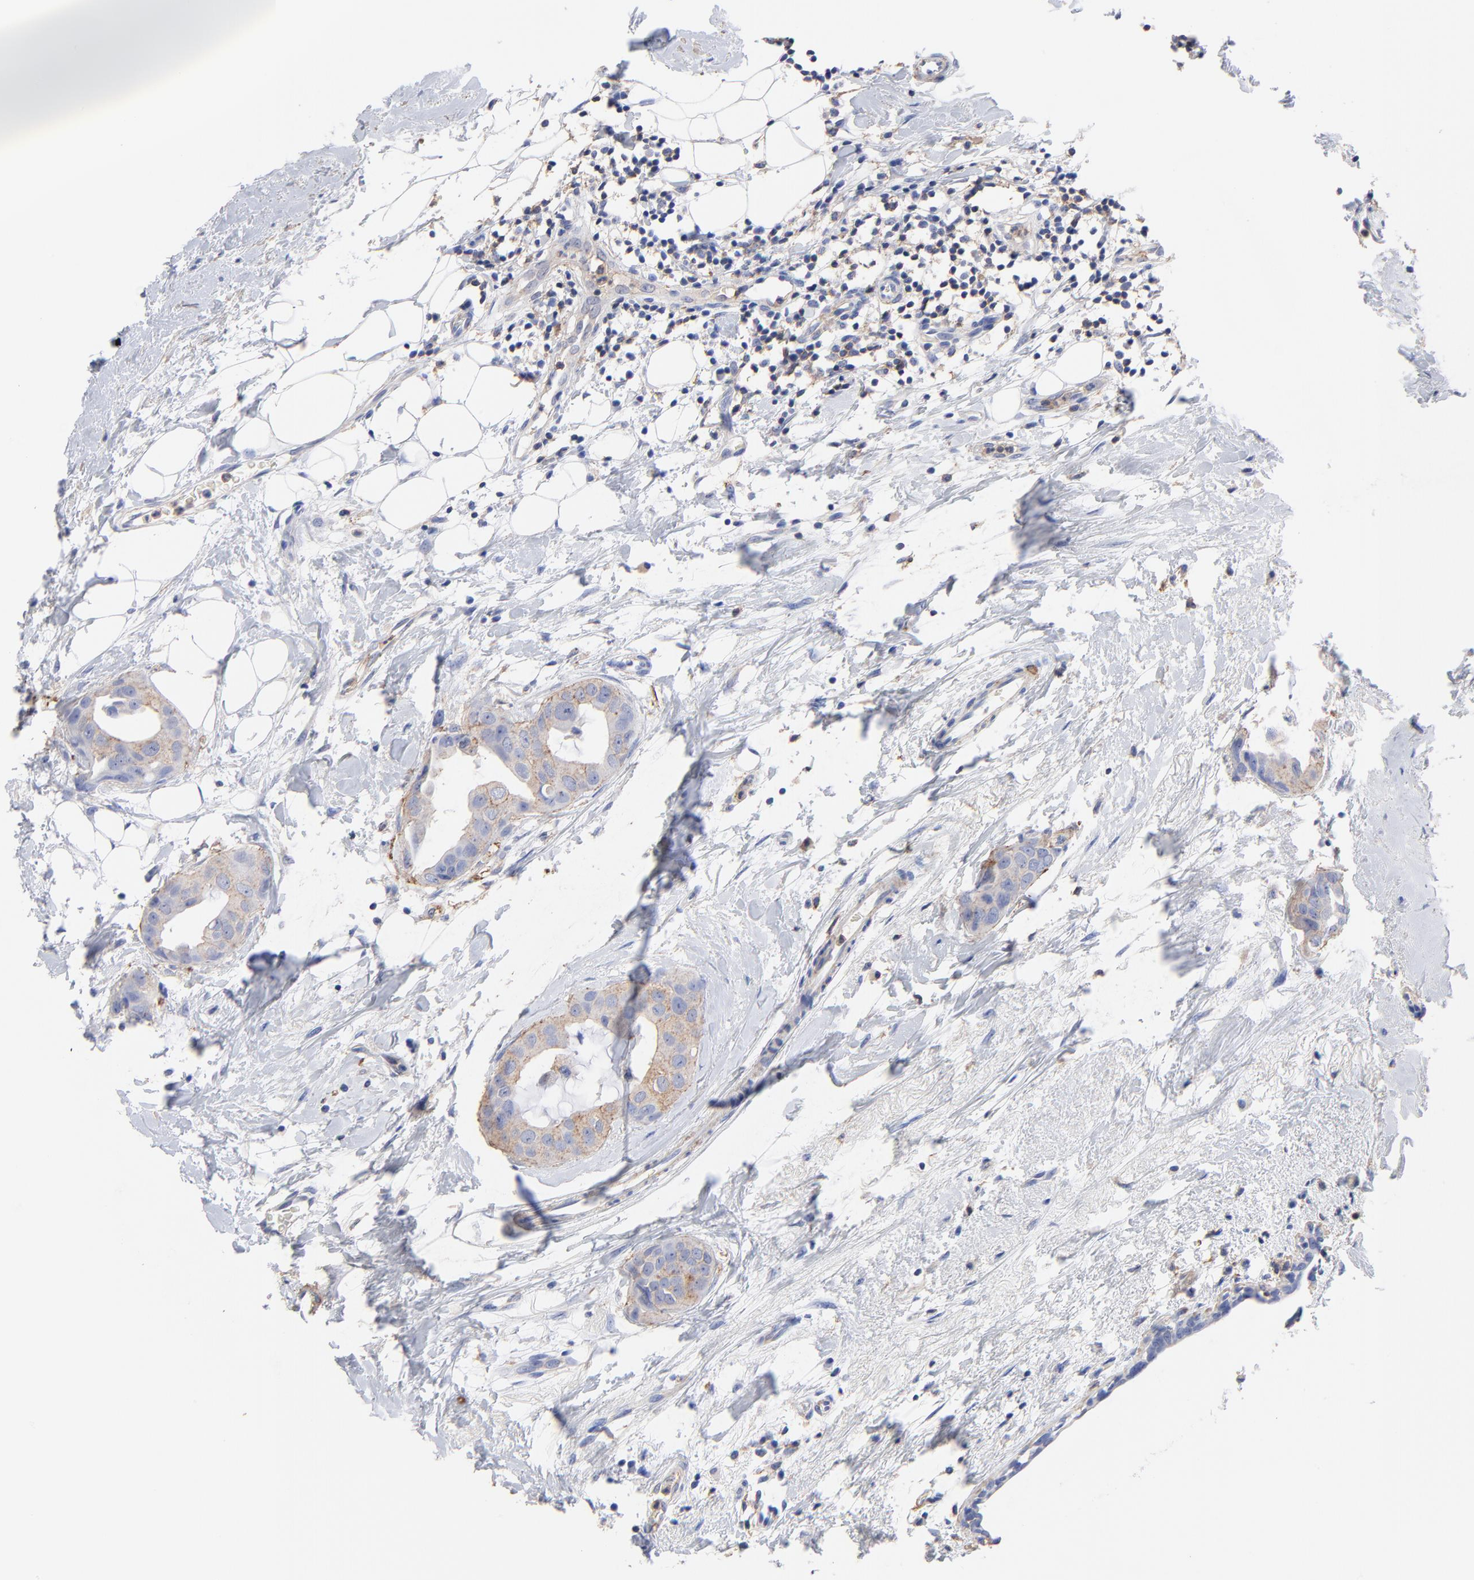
{"staining": {"intensity": "weak", "quantity": "25%-75%", "location": "cytoplasmic/membranous"}, "tissue": "breast cancer", "cell_type": "Tumor cells", "image_type": "cancer", "snomed": [{"axis": "morphology", "description": "Duct carcinoma"}, {"axis": "topography", "description": "Breast"}], "caption": "Breast cancer stained for a protein (brown) demonstrates weak cytoplasmic/membranous positive staining in approximately 25%-75% of tumor cells.", "gene": "ASL", "patient": {"sex": "female", "age": 40}}